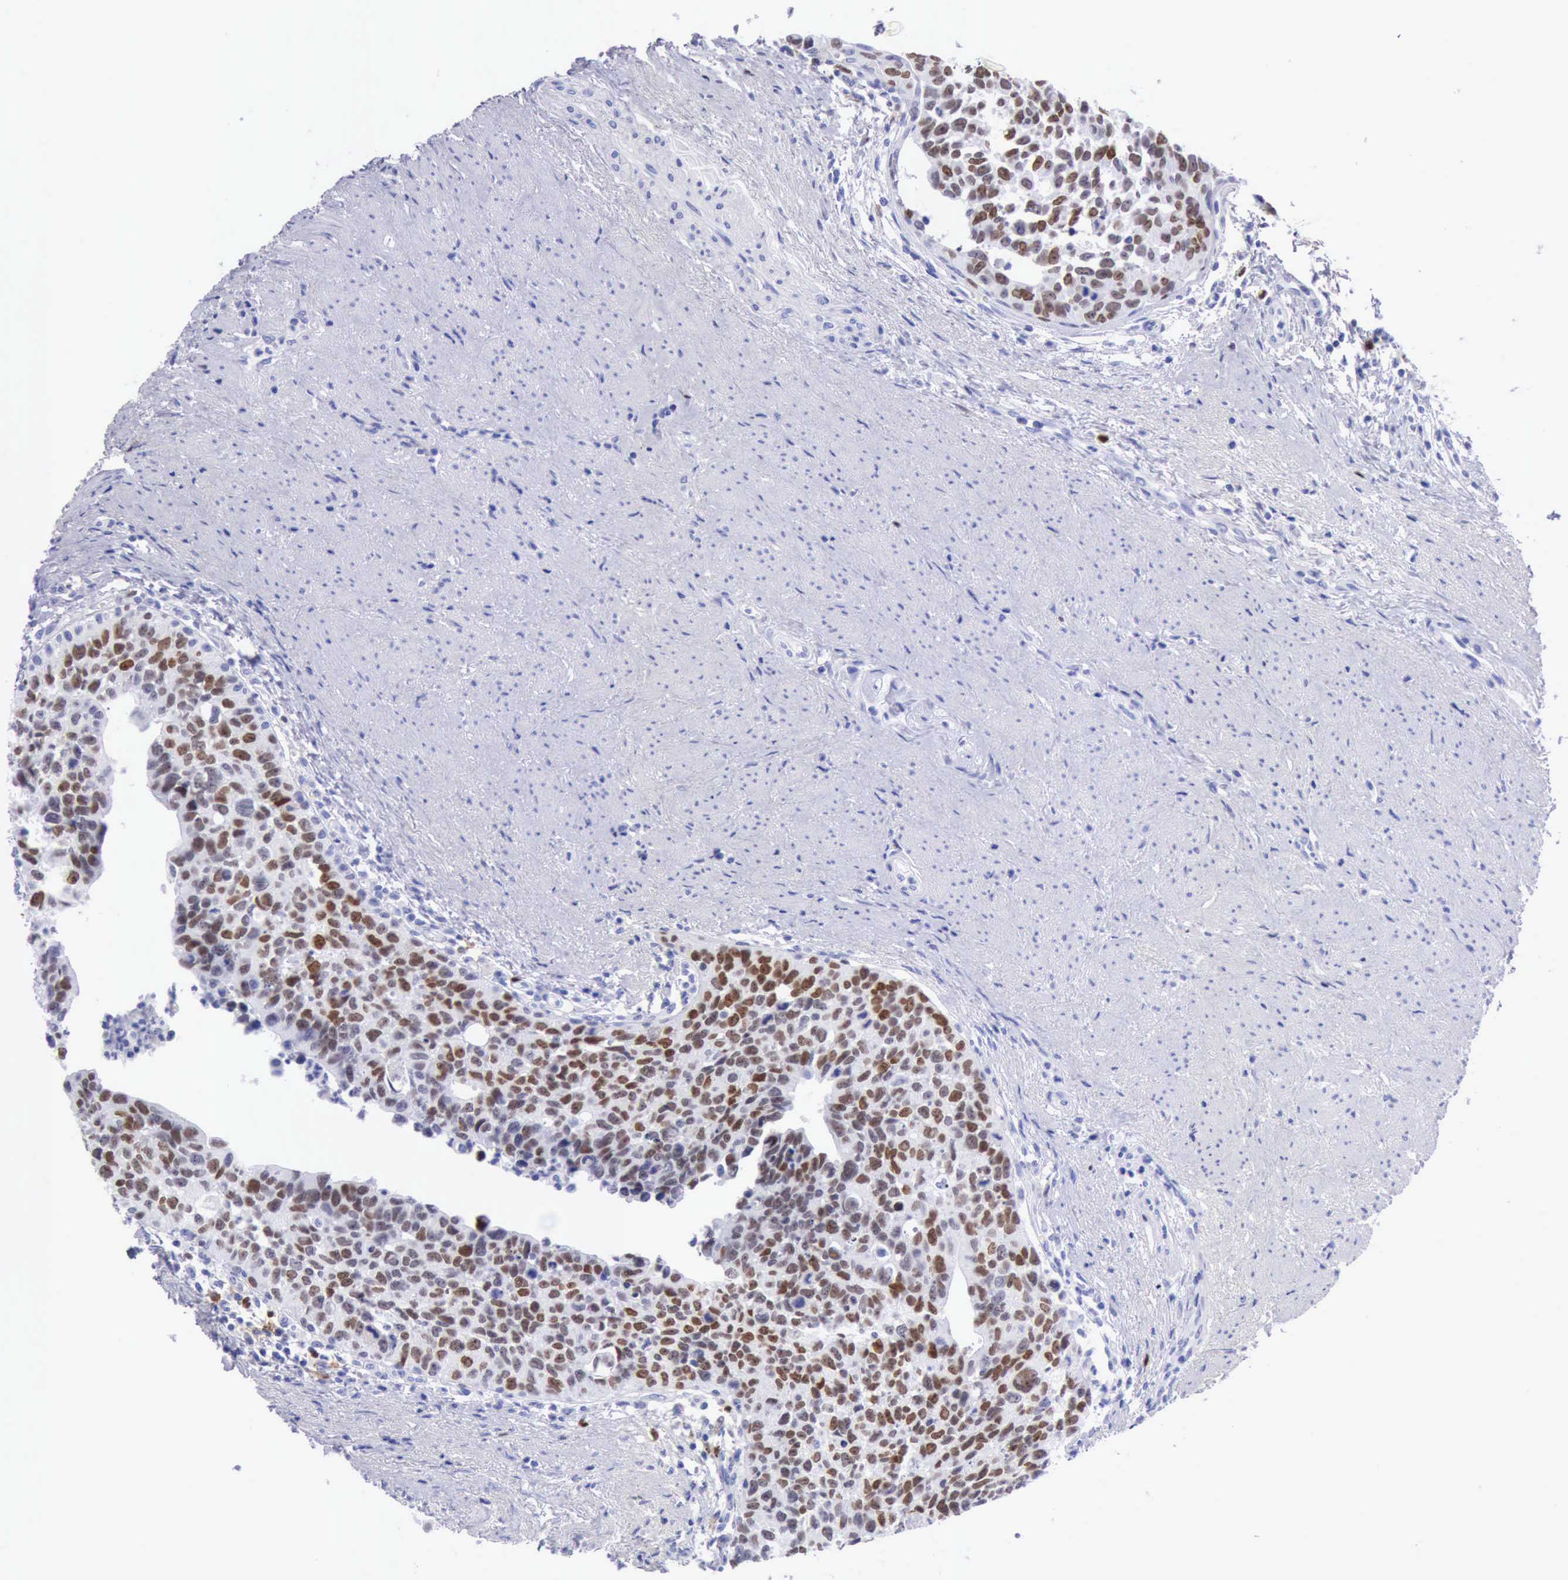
{"staining": {"intensity": "strong", "quantity": ">75%", "location": "nuclear"}, "tissue": "urothelial cancer", "cell_type": "Tumor cells", "image_type": "cancer", "snomed": [{"axis": "morphology", "description": "Urothelial carcinoma, High grade"}, {"axis": "topography", "description": "Urinary bladder"}], "caption": "Human urothelial cancer stained with a brown dye reveals strong nuclear positive positivity in about >75% of tumor cells.", "gene": "MCM2", "patient": {"sex": "male", "age": 81}}